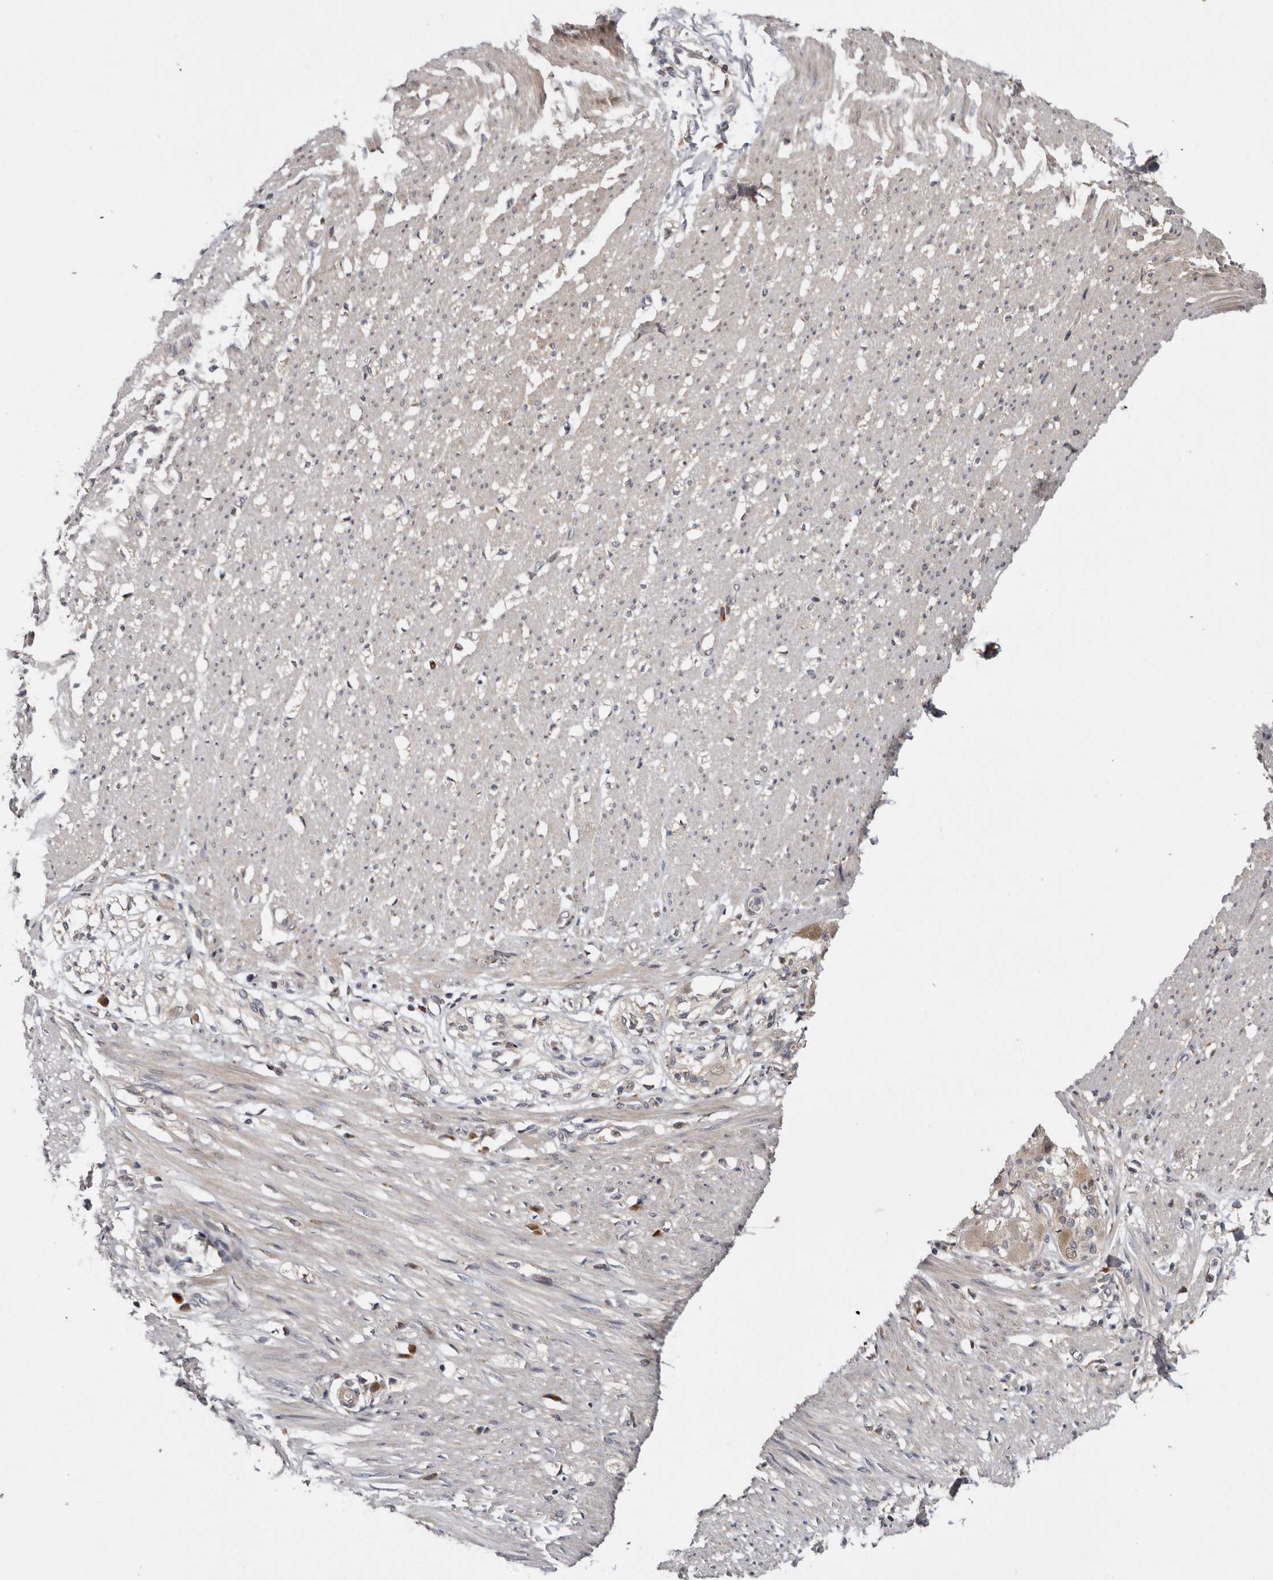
{"staining": {"intensity": "weak", "quantity": "25%-75%", "location": "cytoplasmic/membranous,nuclear"}, "tissue": "smooth muscle", "cell_type": "Smooth muscle cells", "image_type": "normal", "snomed": [{"axis": "morphology", "description": "Normal tissue, NOS"}, {"axis": "morphology", "description": "Adenocarcinoma, NOS"}, {"axis": "topography", "description": "Colon"}, {"axis": "topography", "description": "Peripheral nerve tissue"}], "caption": "Immunohistochemistry (IHC) (DAB) staining of normal human smooth muscle reveals weak cytoplasmic/membranous,nuclear protein staining in approximately 25%-75% of smooth muscle cells. (DAB (3,3'-diaminobenzidine) IHC with brightfield microscopy, high magnification).", "gene": "CHML", "patient": {"sex": "male", "age": 14}}